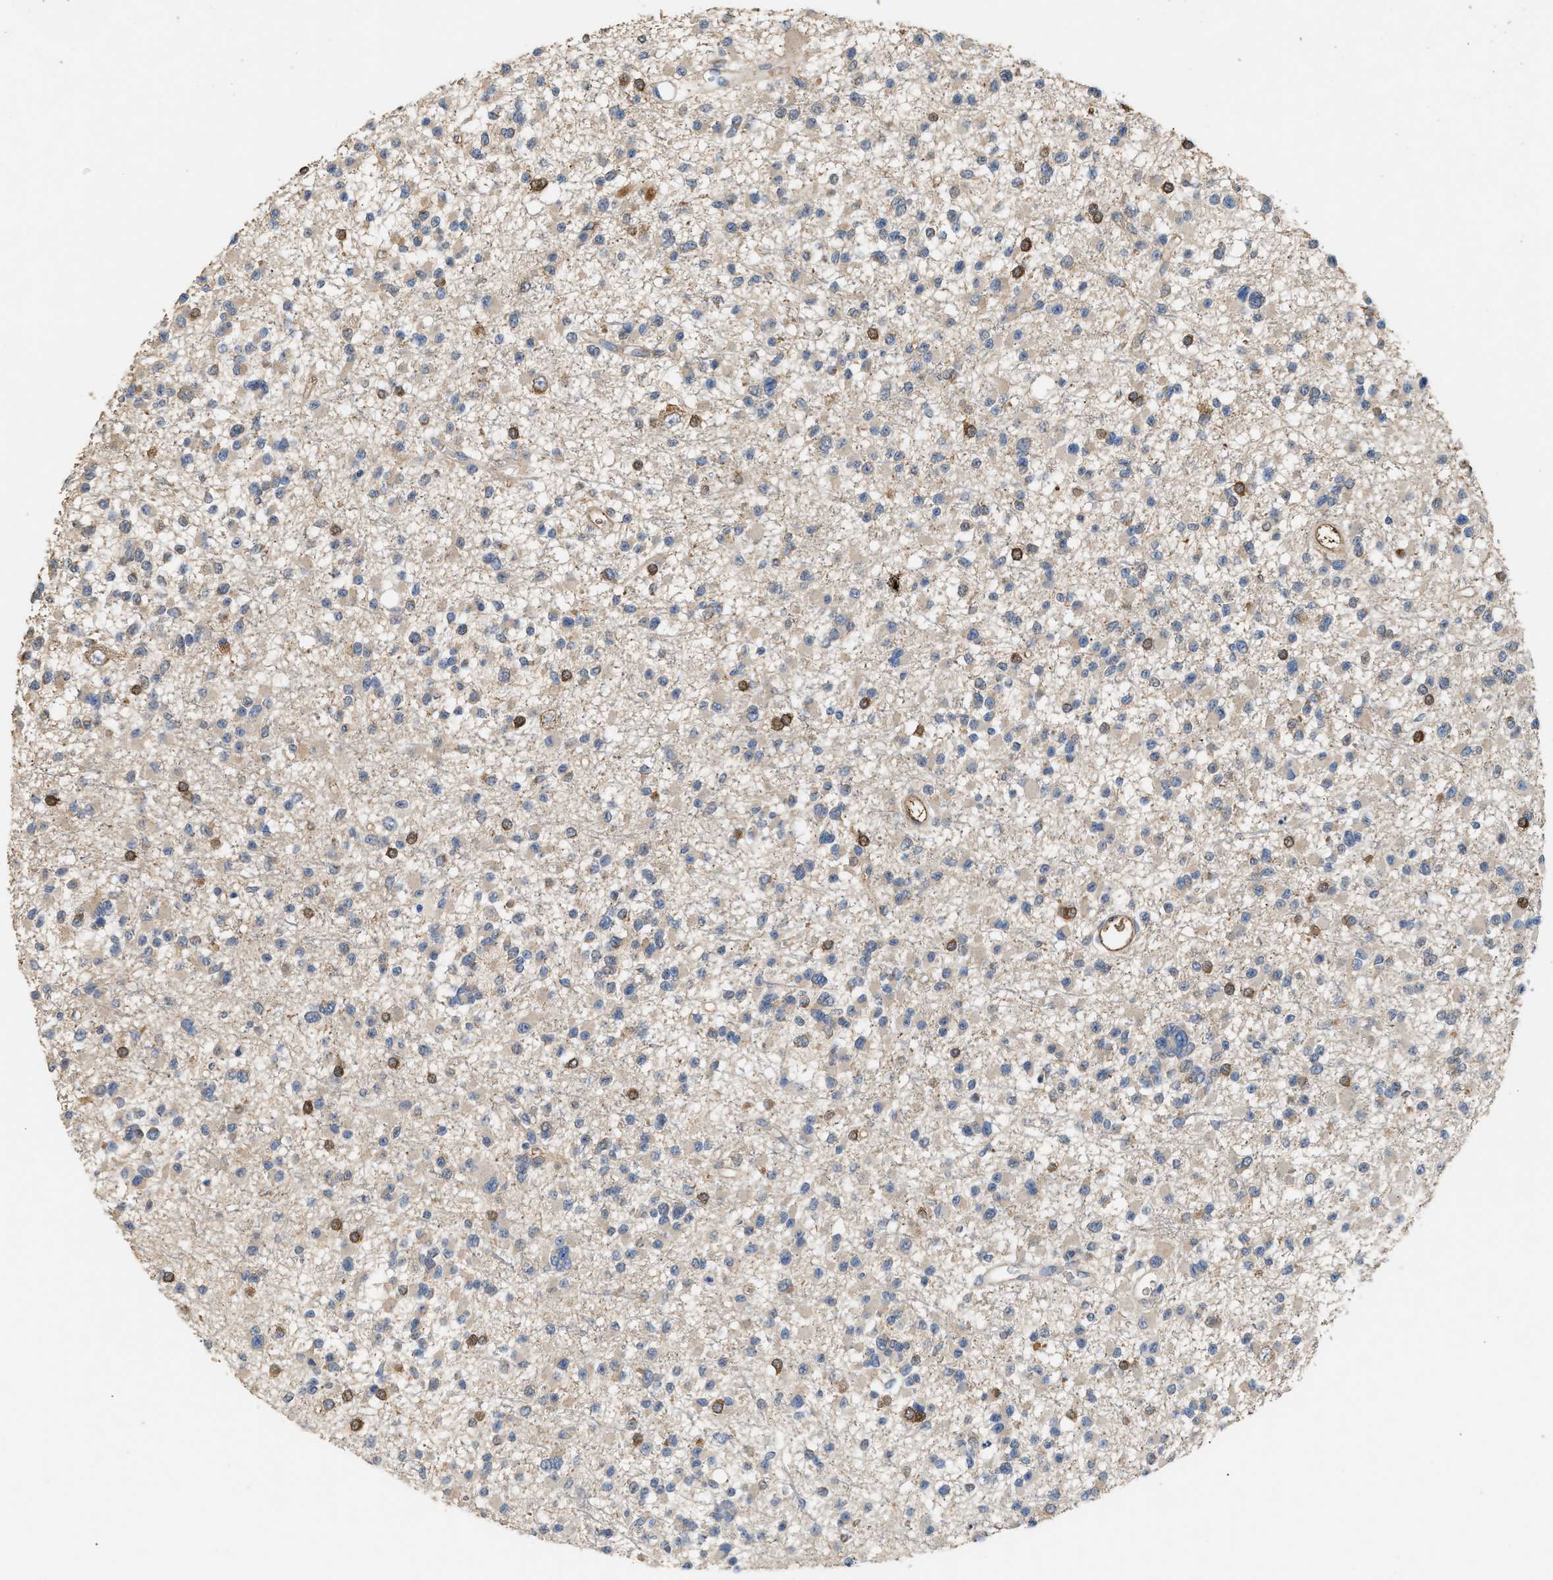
{"staining": {"intensity": "weak", "quantity": "<25%", "location": "cytoplasmic/membranous"}, "tissue": "glioma", "cell_type": "Tumor cells", "image_type": "cancer", "snomed": [{"axis": "morphology", "description": "Glioma, malignant, Low grade"}, {"axis": "topography", "description": "Brain"}], "caption": "DAB (3,3'-diaminobenzidine) immunohistochemical staining of glioma demonstrates no significant expression in tumor cells. (DAB (3,3'-diaminobenzidine) immunohistochemistry (IHC), high magnification).", "gene": "TMEM268", "patient": {"sex": "female", "age": 22}}